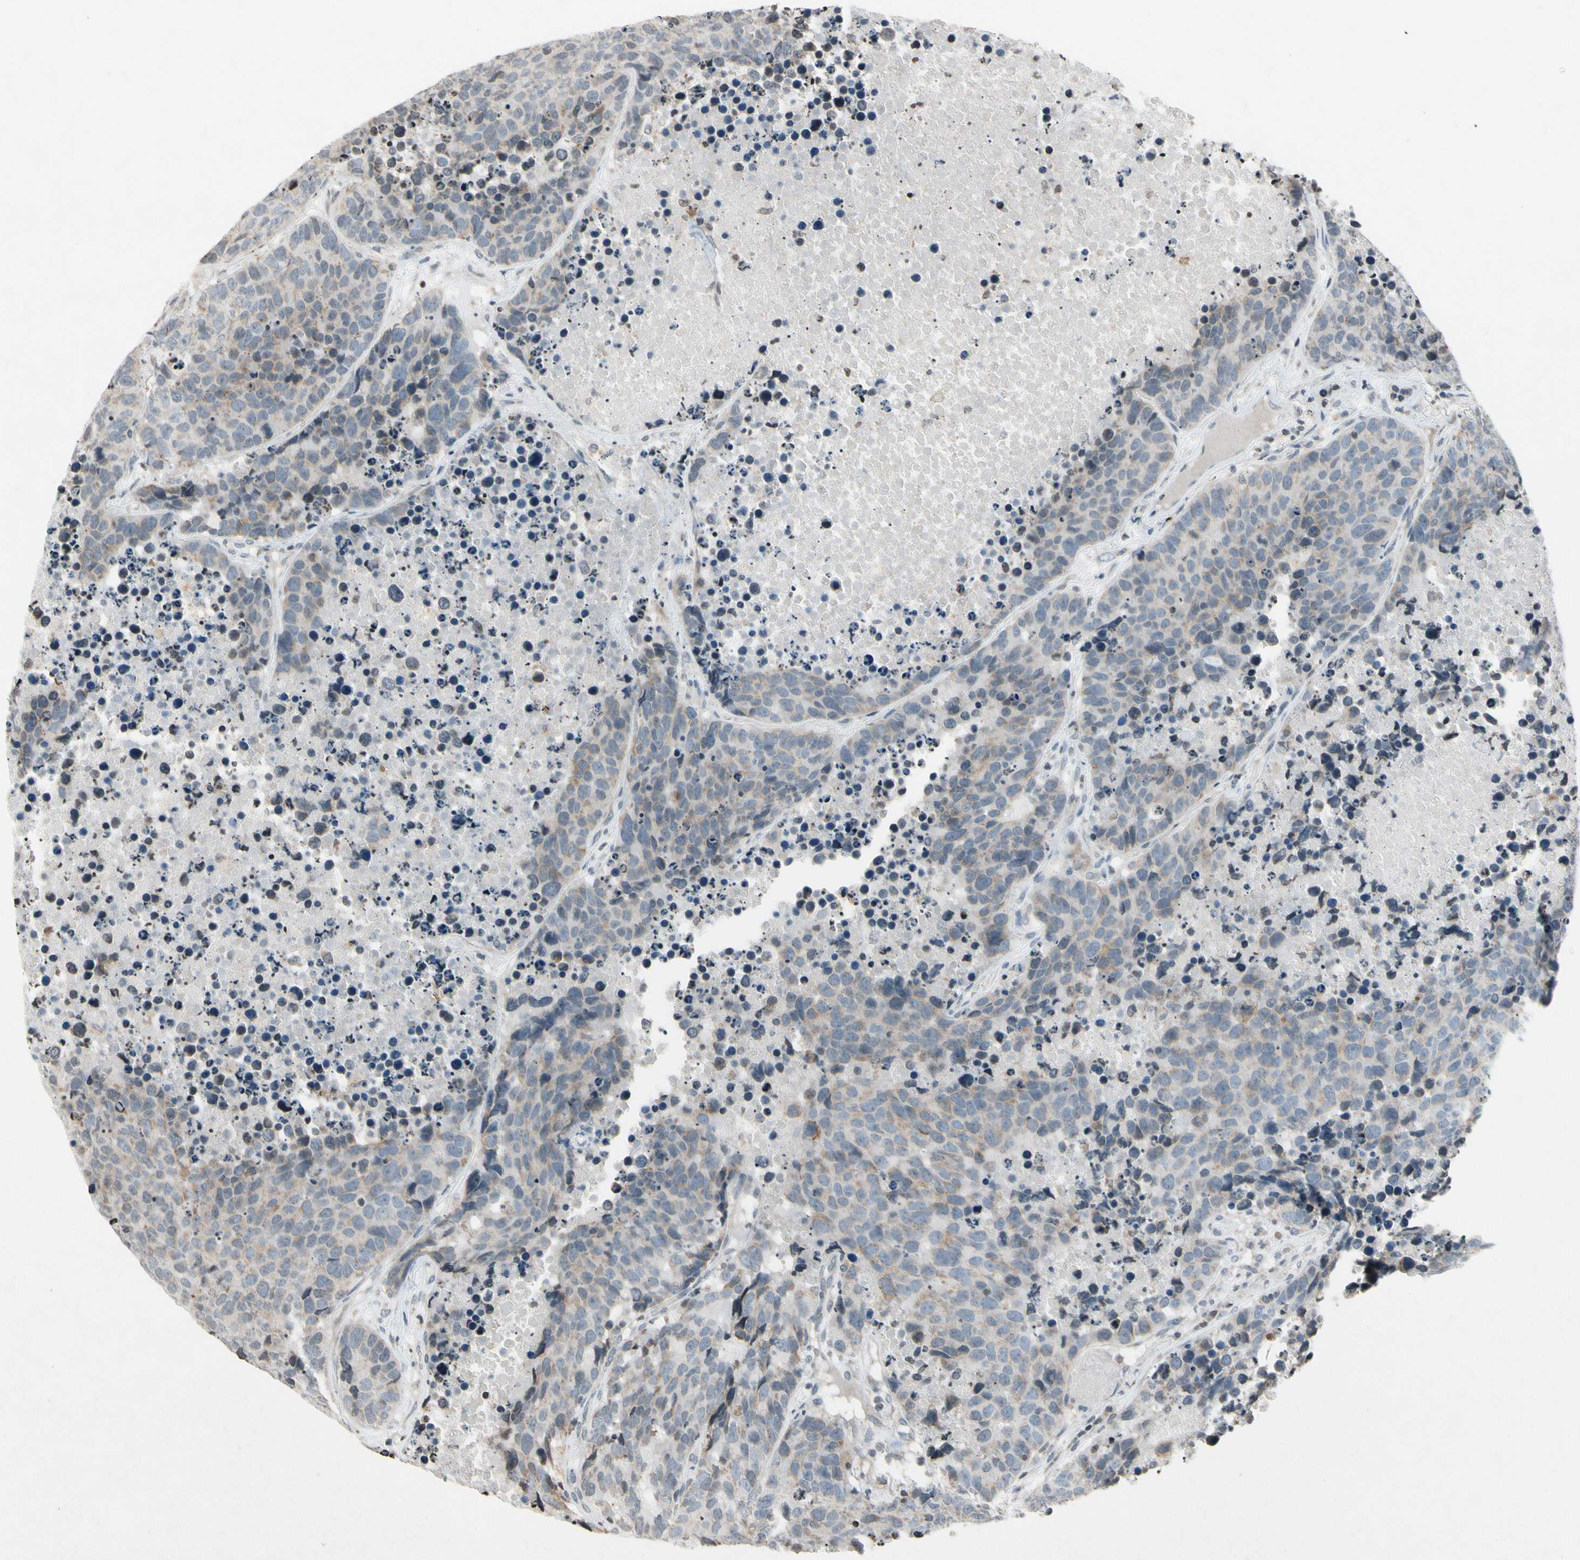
{"staining": {"intensity": "weak", "quantity": ">75%", "location": "cytoplasmic/membranous"}, "tissue": "carcinoid", "cell_type": "Tumor cells", "image_type": "cancer", "snomed": [{"axis": "morphology", "description": "Carcinoid, malignant, NOS"}, {"axis": "topography", "description": "Lung"}], "caption": "This photomicrograph exhibits immunohistochemistry staining of human carcinoid, with low weak cytoplasmic/membranous staining in approximately >75% of tumor cells.", "gene": "CLDN11", "patient": {"sex": "male", "age": 60}}